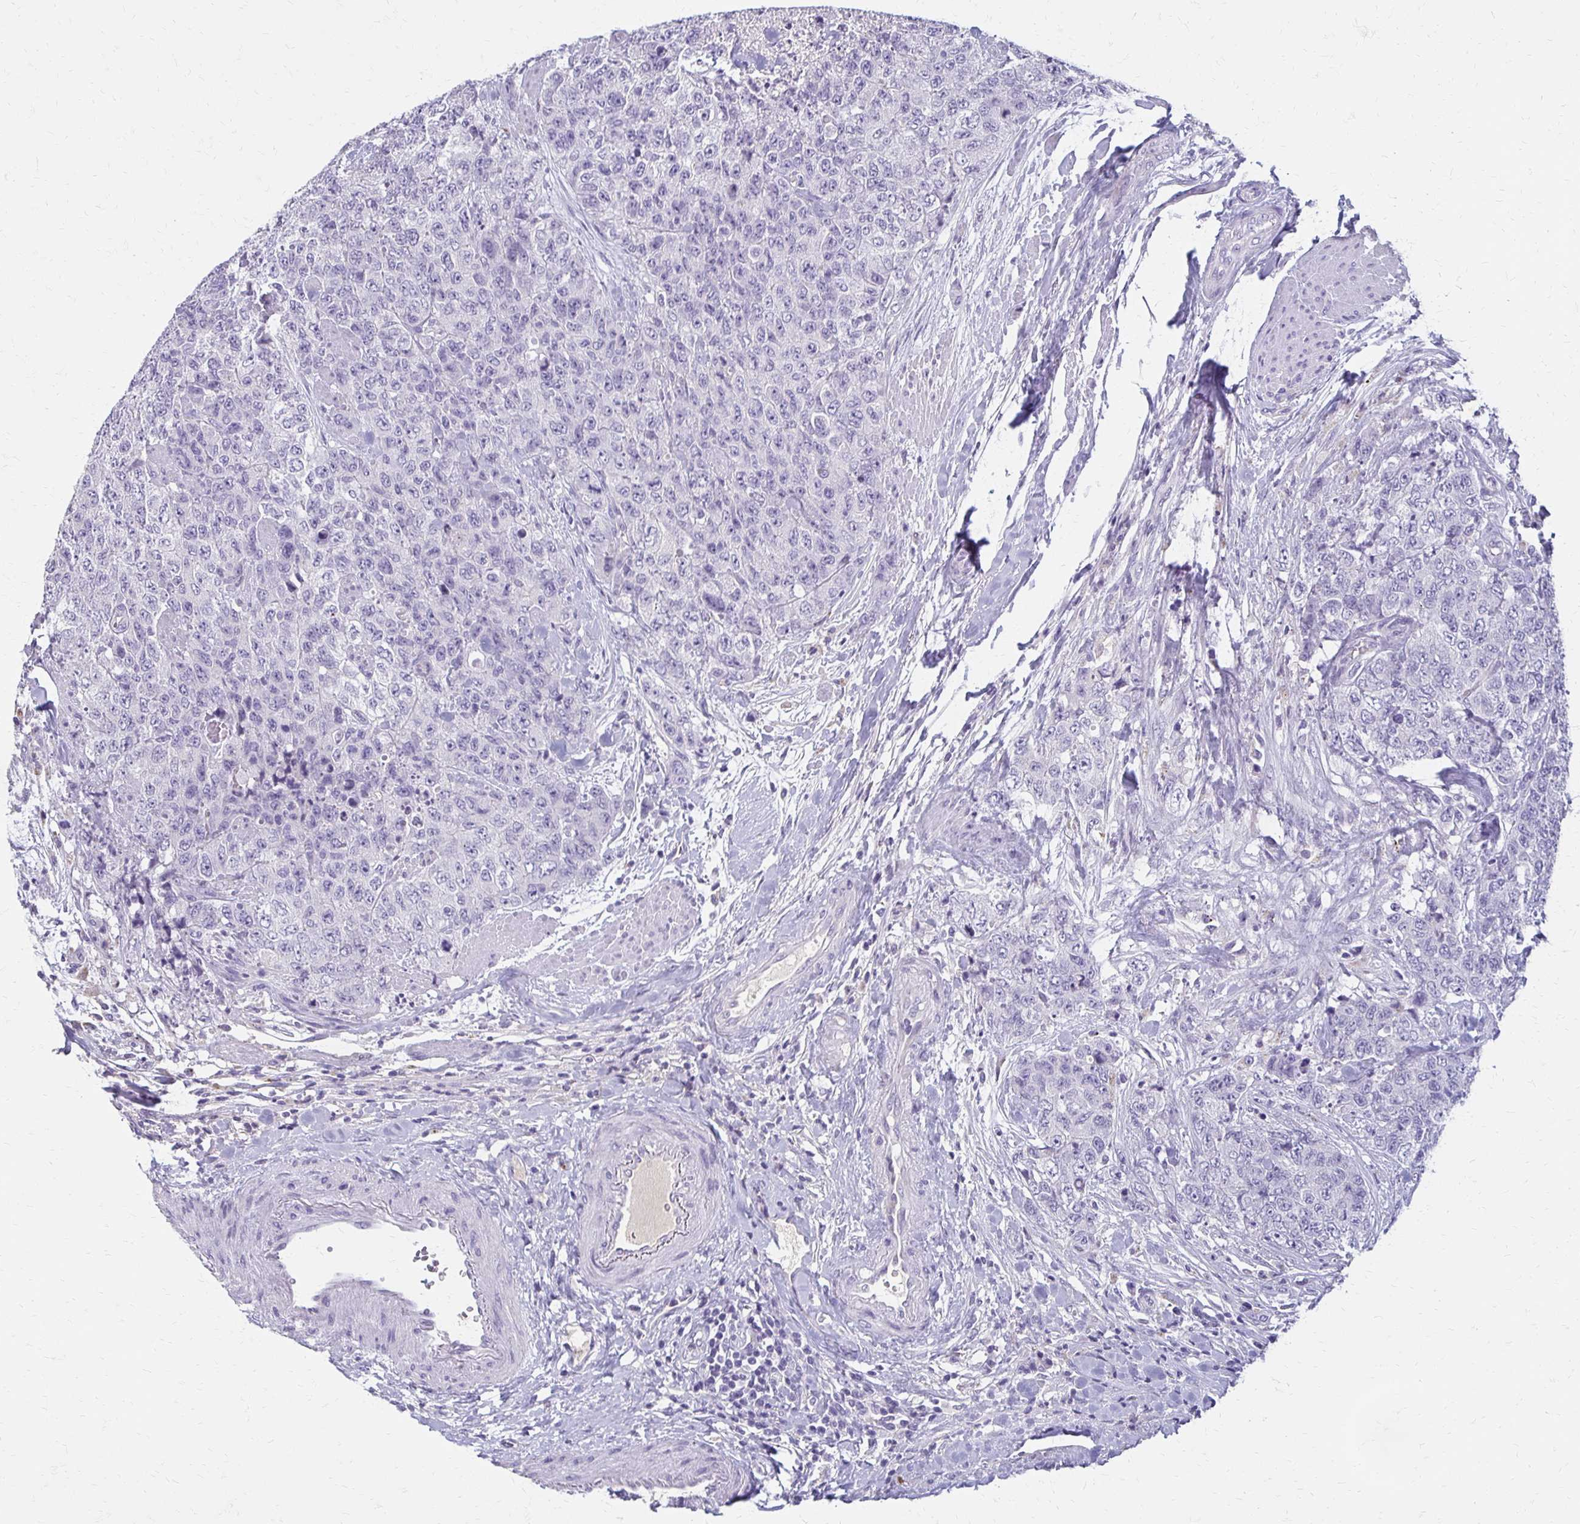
{"staining": {"intensity": "negative", "quantity": "none", "location": "none"}, "tissue": "urothelial cancer", "cell_type": "Tumor cells", "image_type": "cancer", "snomed": [{"axis": "morphology", "description": "Urothelial carcinoma, High grade"}, {"axis": "topography", "description": "Urinary bladder"}], "caption": "This histopathology image is of urothelial carcinoma (high-grade) stained with IHC to label a protein in brown with the nuclei are counter-stained blue. There is no positivity in tumor cells. (Brightfield microscopy of DAB immunohistochemistry at high magnification).", "gene": "BBS12", "patient": {"sex": "female", "age": 78}}